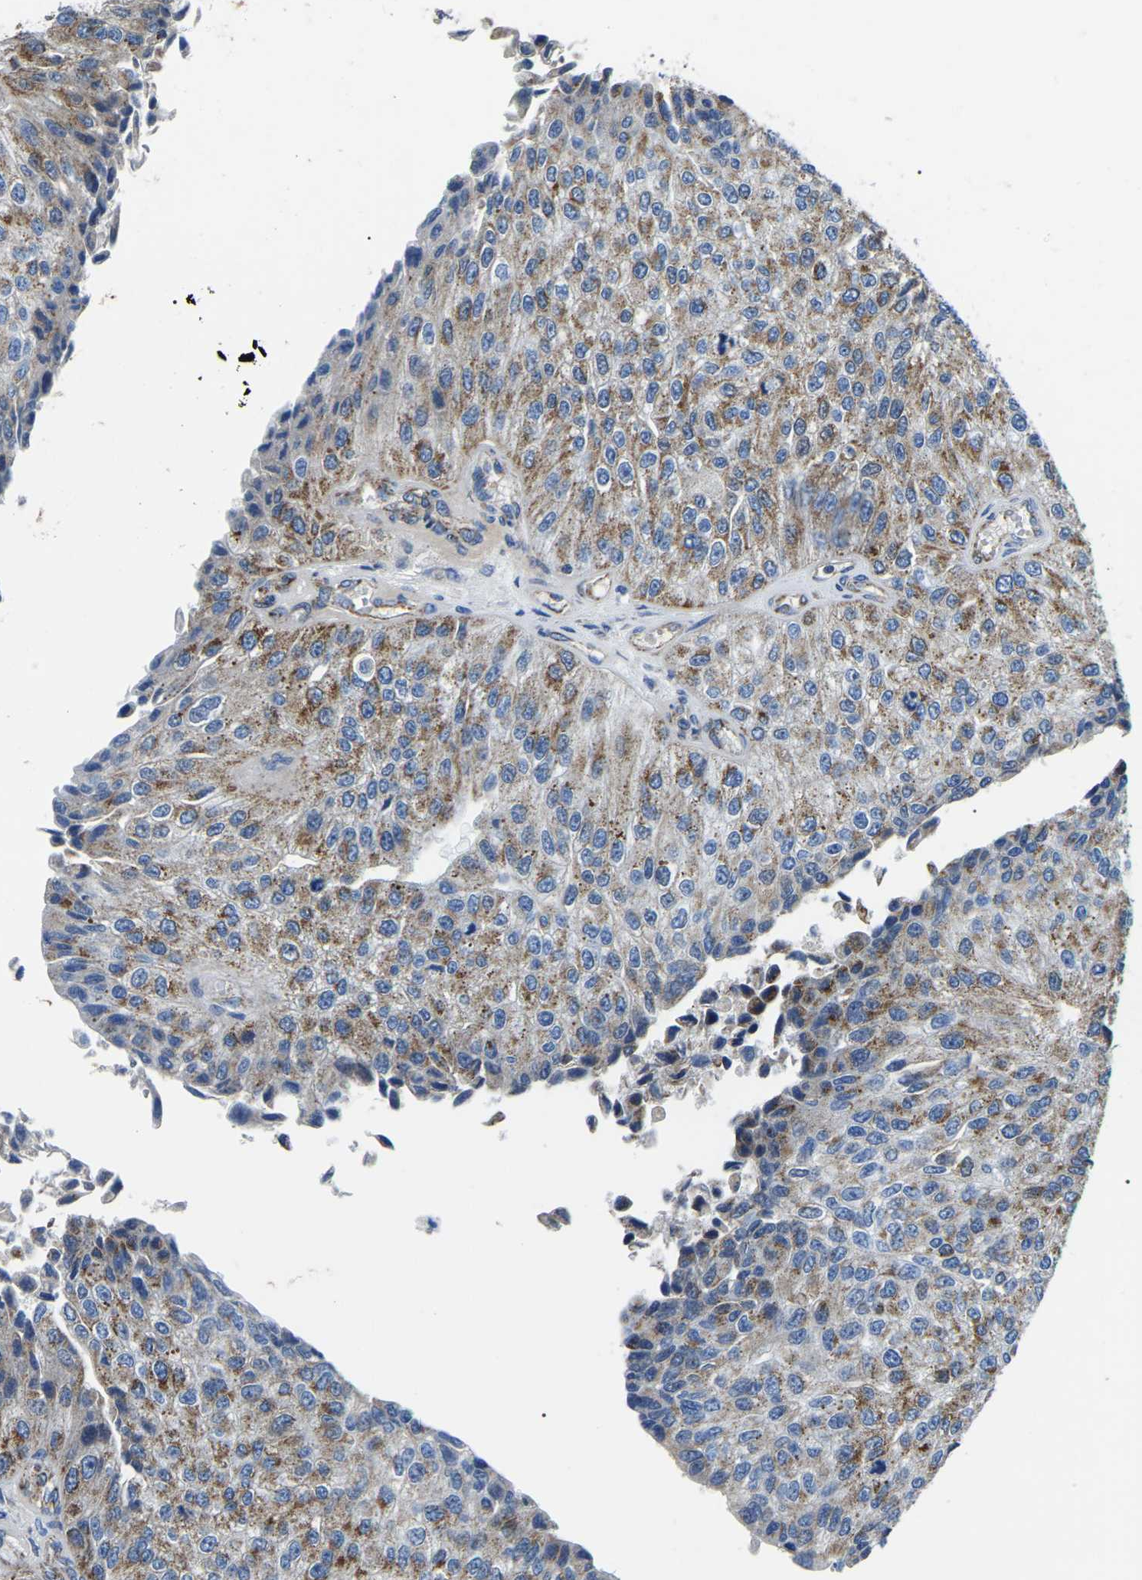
{"staining": {"intensity": "moderate", "quantity": ">75%", "location": "cytoplasmic/membranous"}, "tissue": "urothelial cancer", "cell_type": "Tumor cells", "image_type": "cancer", "snomed": [{"axis": "morphology", "description": "Urothelial carcinoma, High grade"}, {"axis": "topography", "description": "Kidney"}, {"axis": "topography", "description": "Urinary bladder"}], "caption": "Immunohistochemistry (DAB) staining of urothelial cancer exhibits moderate cytoplasmic/membranous protein expression in about >75% of tumor cells.", "gene": "PPM1E", "patient": {"sex": "male", "age": 77}}